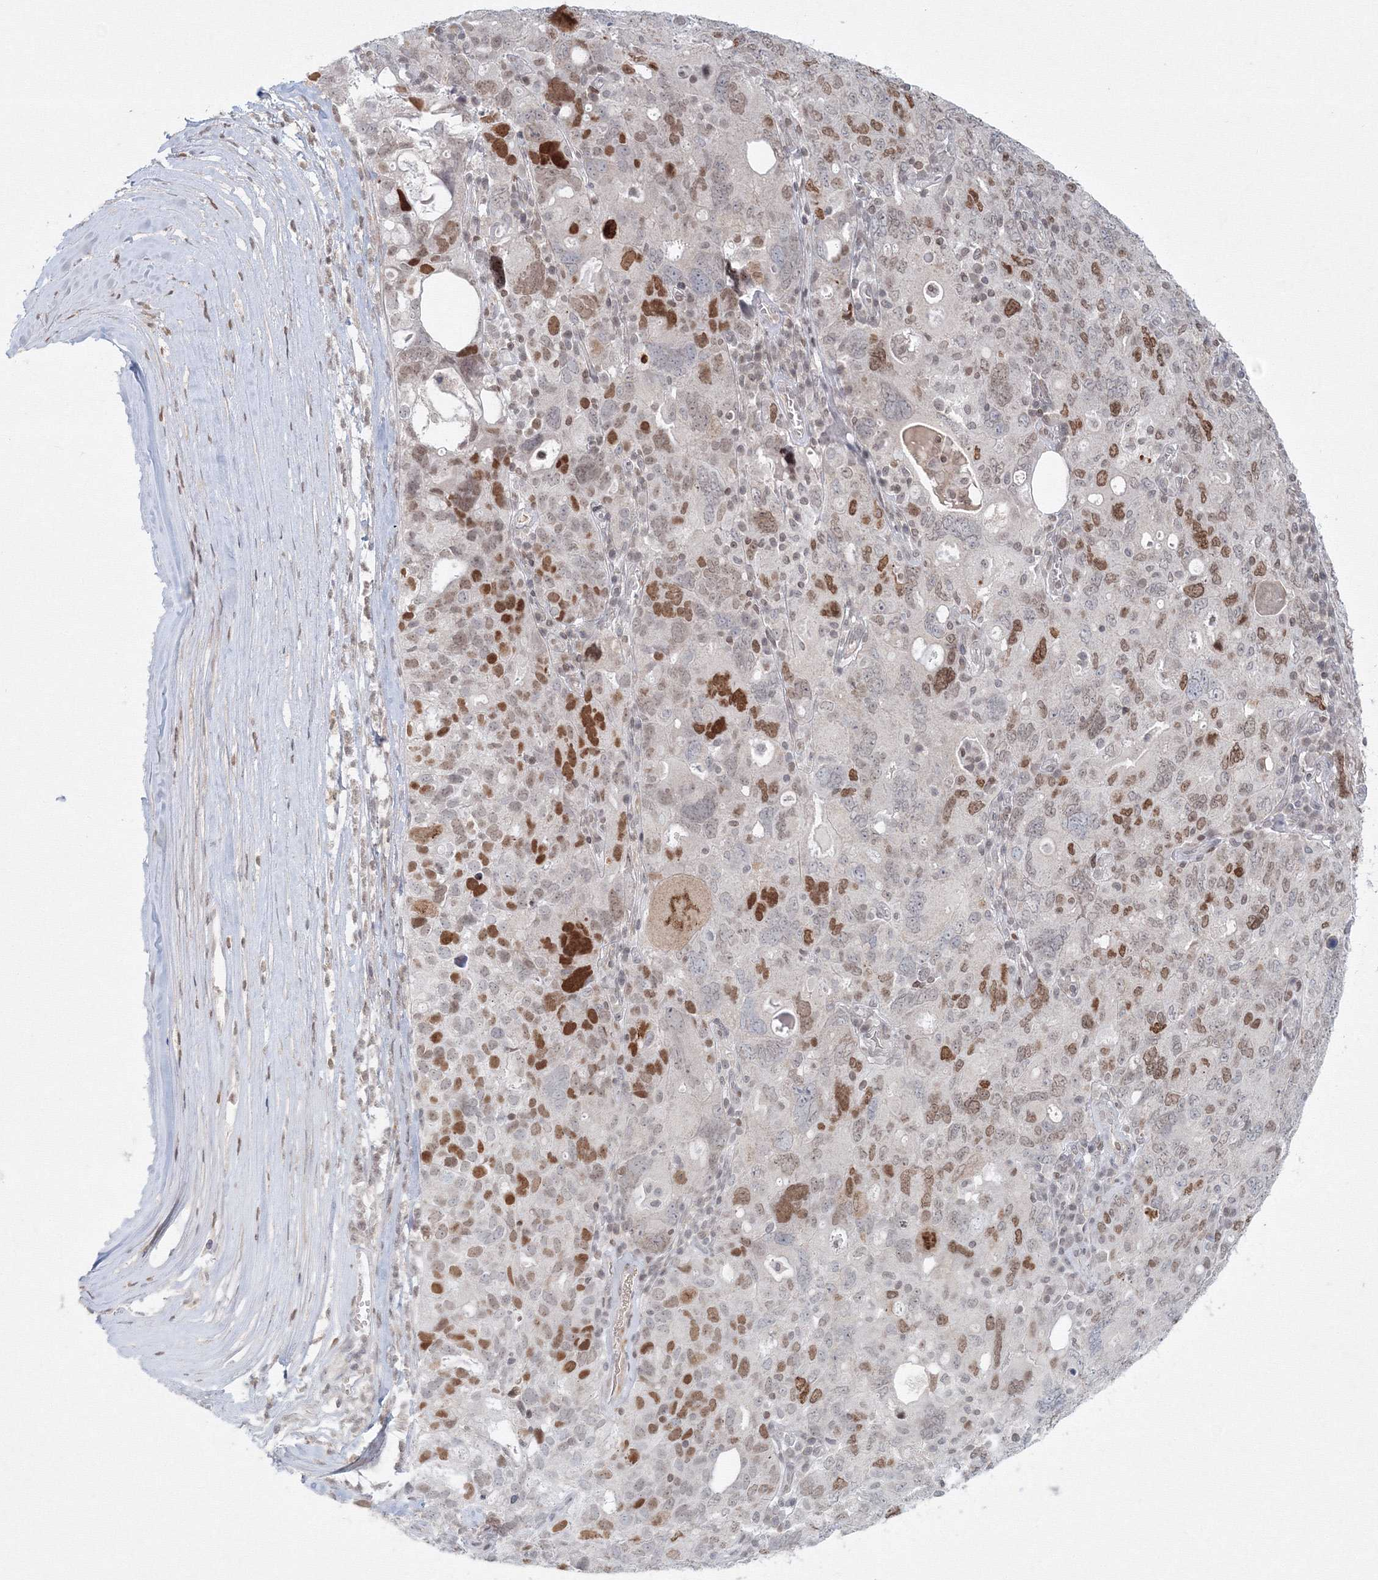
{"staining": {"intensity": "moderate", "quantity": "25%-75%", "location": "nuclear"}, "tissue": "ovarian cancer", "cell_type": "Tumor cells", "image_type": "cancer", "snomed": [{"axis": "morphology", "description": "Carcinoma, endometroid"}, {"axis": "topography", "description": "Ovary"}], "caption": "Ovarian endometroid carcinoma stained with DAB (3,3'-diaminobenzidine) immunohistochemistry reveals medium levels of moderate nuclear expression in about 25%-75% of tumor cells.", "gene": "KIF4A", "patient": {"sex": "female", "age": 62}}